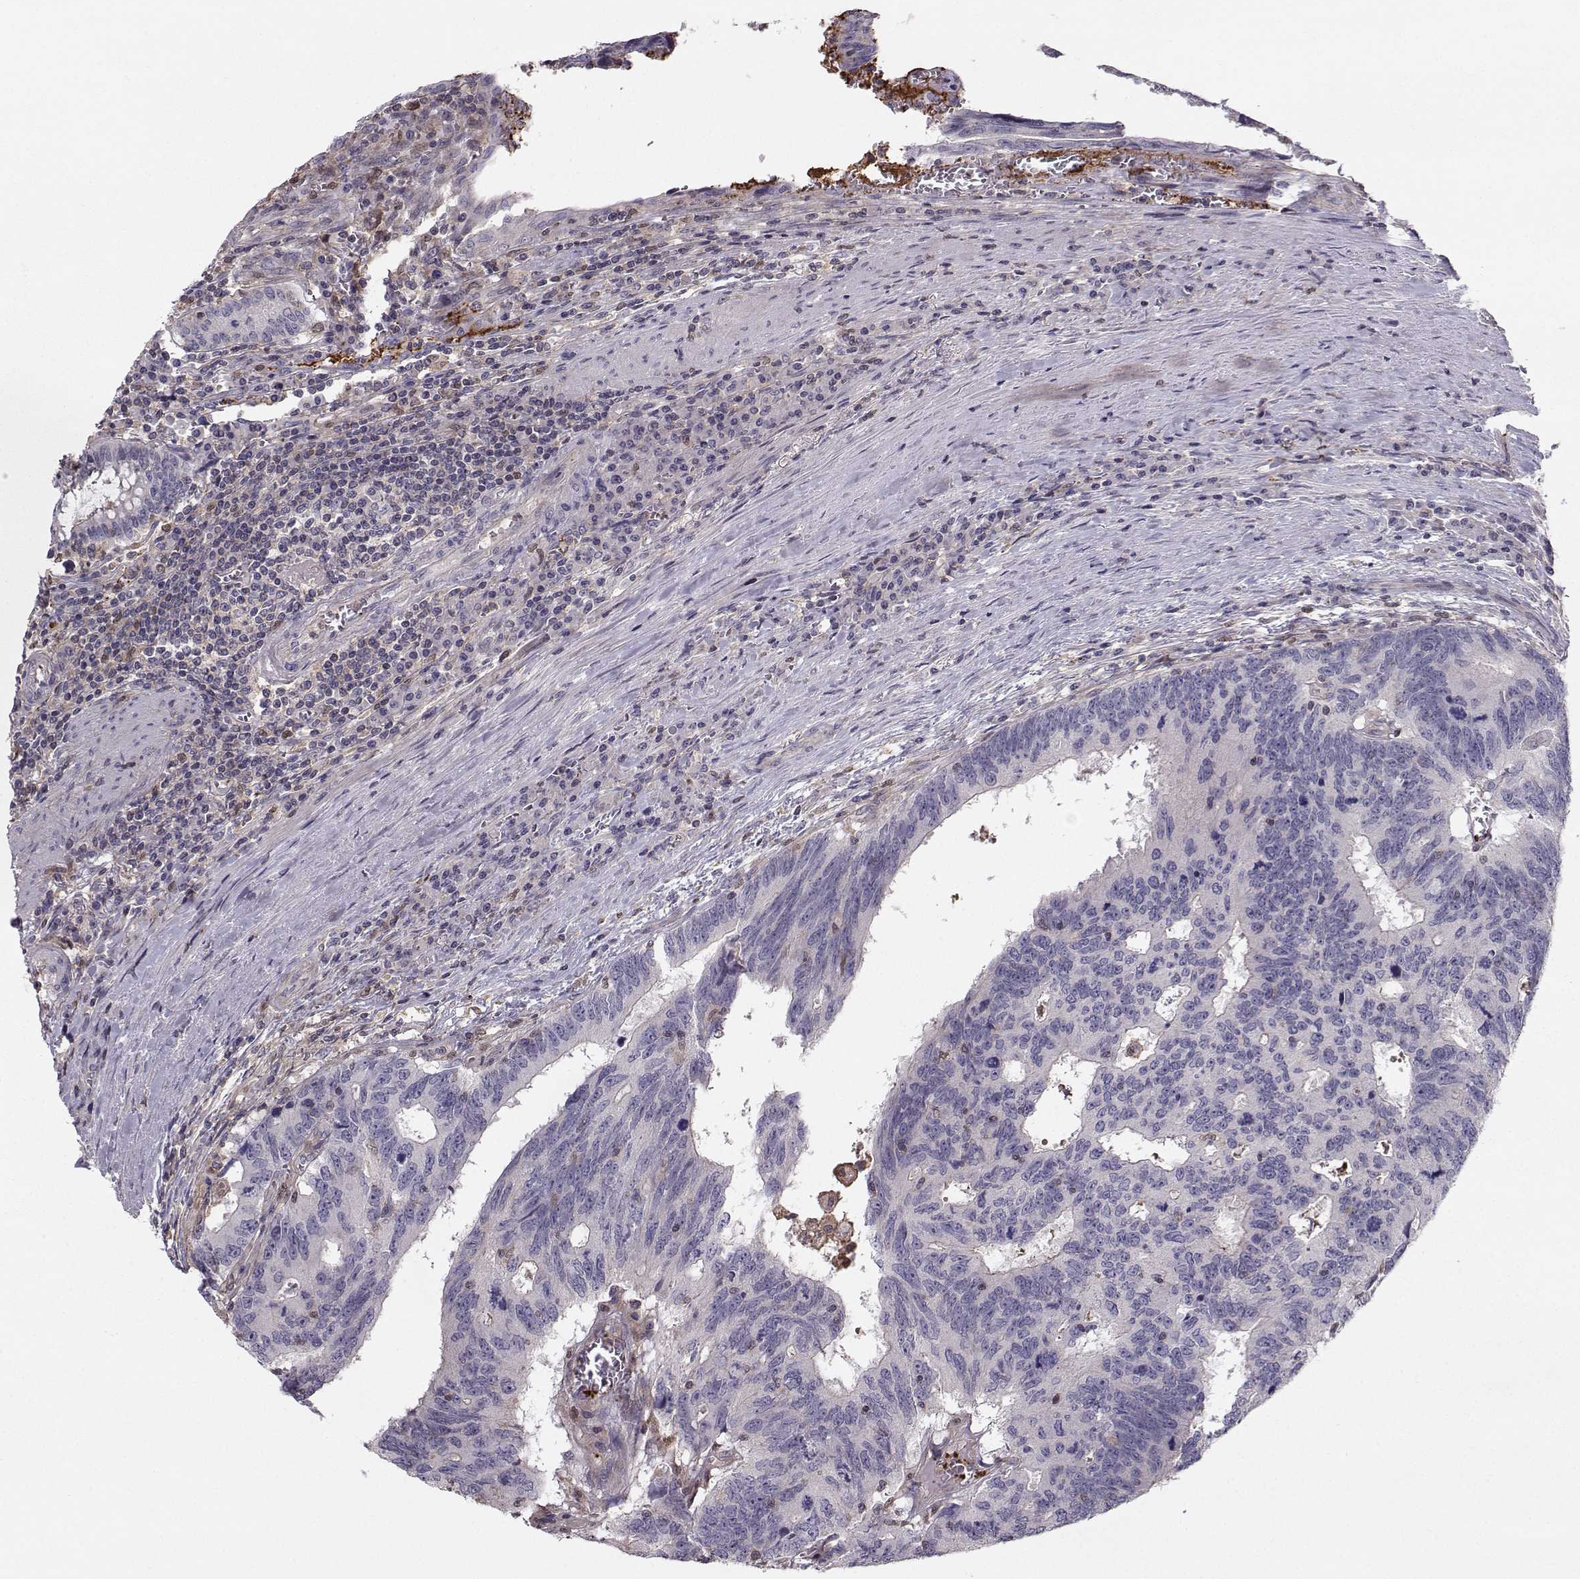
{"staining": {"intensity": "negative", "quantity": "none", "location": "none"}, "tissue": "colorectal cancer", "cell_type": "Tumor cells", "image_type": "cancer", "snomed": [{"axis": "morphology", "description": "Adenocarcinoma, NOS"}, {"axis": "topography", "description": "Colon"}], "caption": "Immunohistochemical staining of human colorectal cancer (adenocarcinoma) reveals no significant positivity in tumor cells. (Brightfield microscopy of DAB immunohistochemistry (IHC) at high magnification).", "gene": "ASB16", "patient": {"sex": "female", "age": 77}}